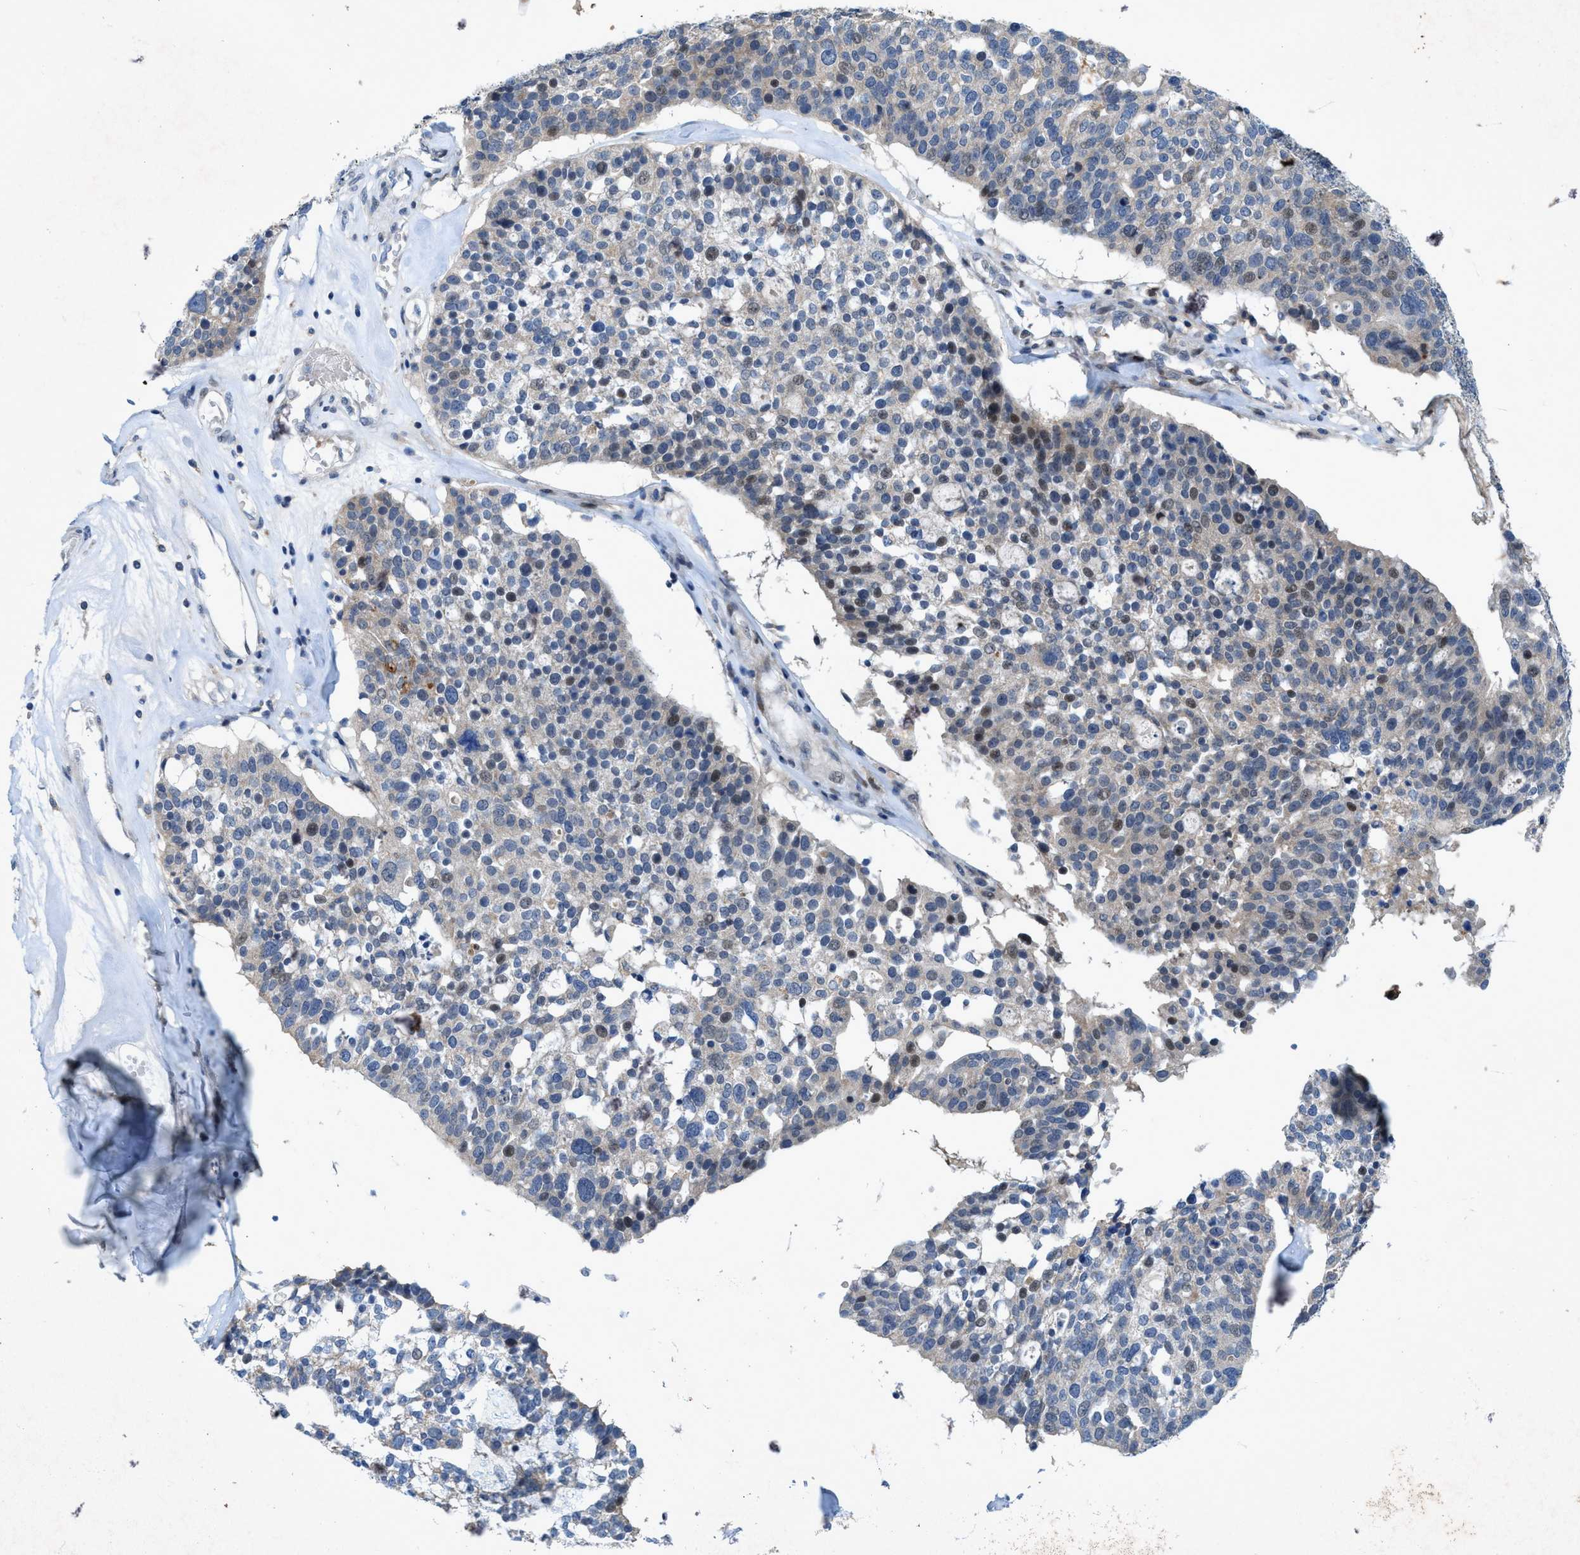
{"staining": {"intensity": "weak", "quantity": "25%-75%", "location": "cytoplasmic/membranous"}, "tissue": "ovarian cancer", "cell_type": "Tumor cells", "image_type": "cancer", "snomed": [{"axis": "morphology", "description": "Cystadenocarcinoma, serous, NOS"}, {"axis": "topography", "description": "Ovary"}], "caption": "Immunohistochemical staining of ovarian serous cystadenocarcinoma exhibits low levels of weak cytoplasmic/membranous protein staining in approximately 25%-75% of tumor cells.", "gene": "URGCP", "patient": {"sex": "female", "age": 59}}